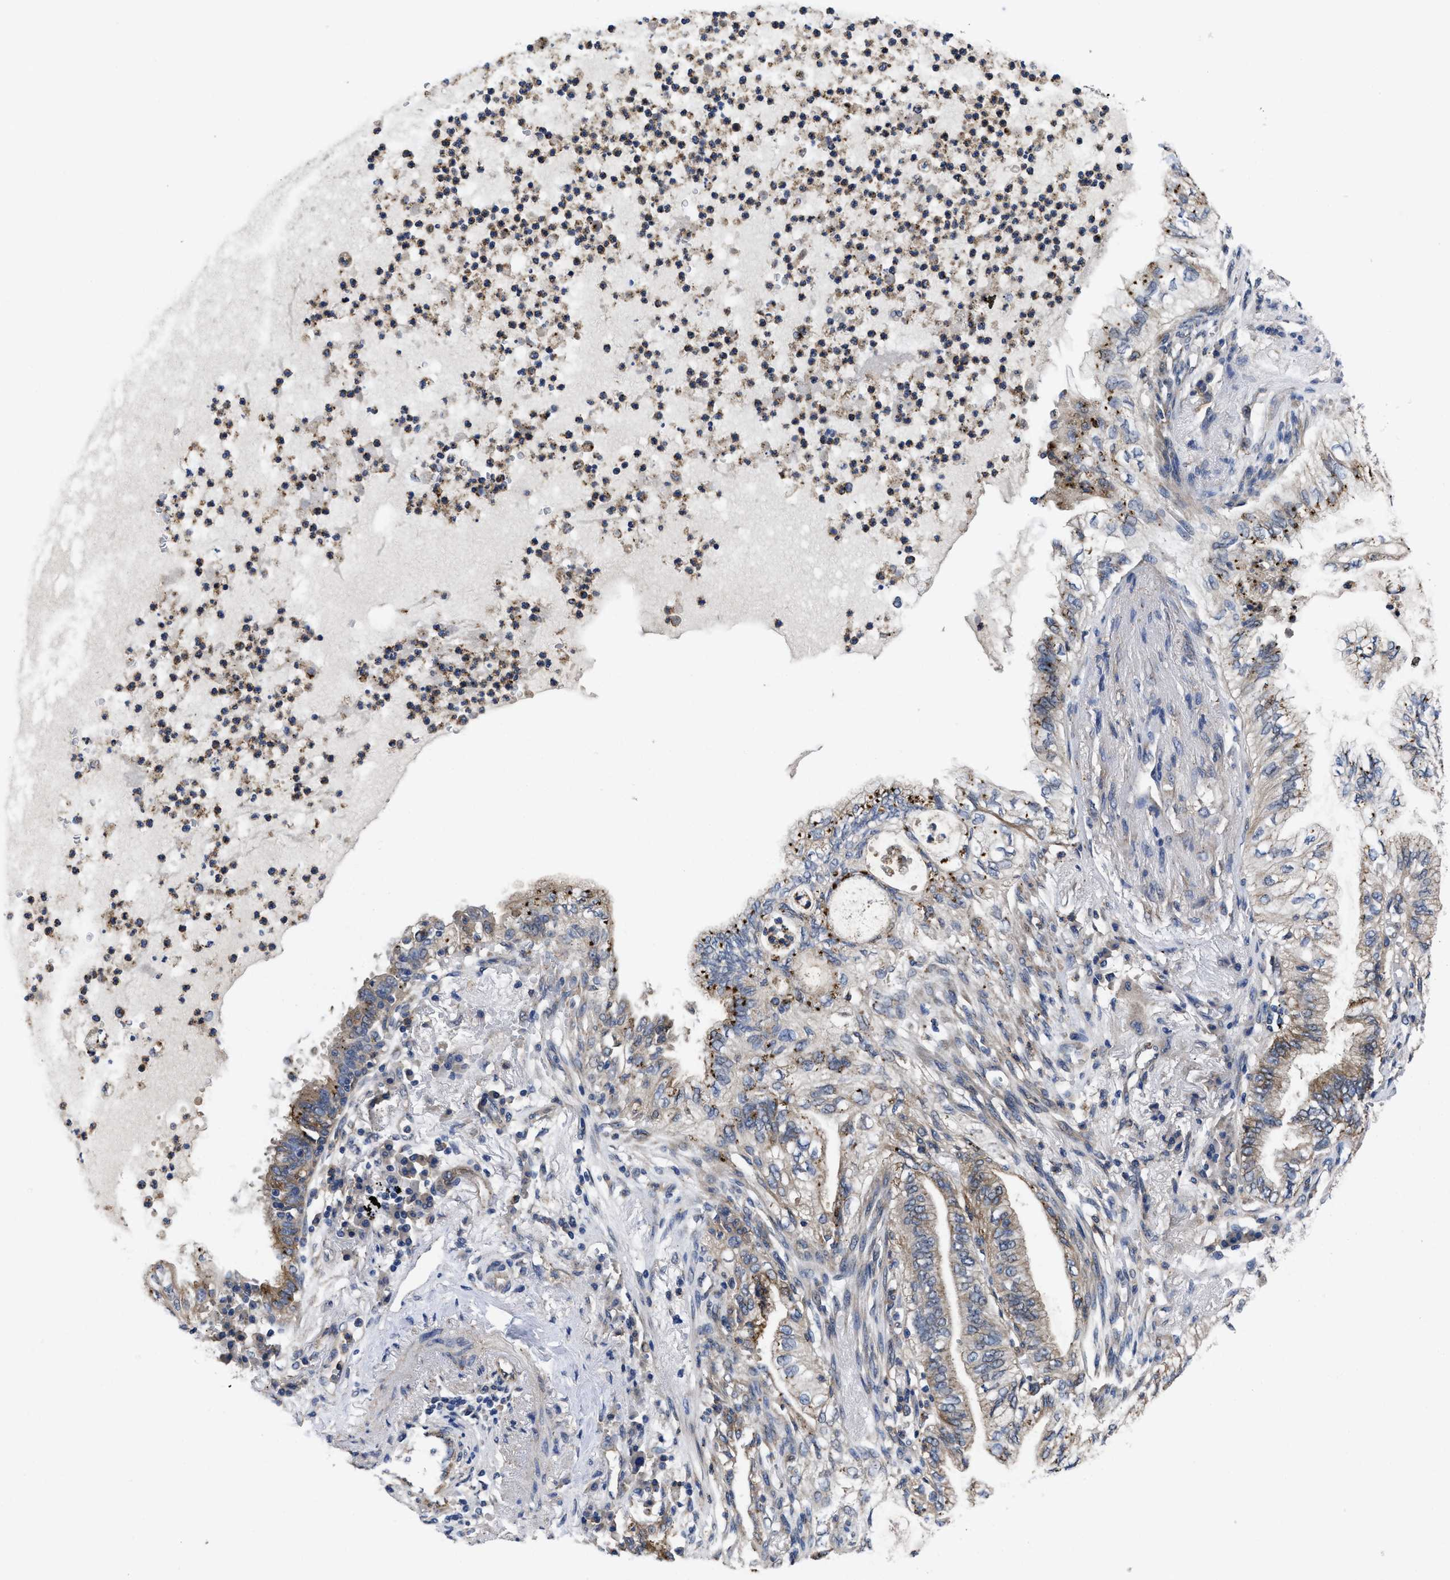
{"staining": {"intensity": "moderate", "quantity": "25%-75%", "location": "cytoplasmic/membranous"}, "tissue": "lung cancer", "cell_type": "Tumor cells", "image_type": "cancer", "snomed": [{"axis": "morphology", "description": "Normal tissue, NOS"}, {"axis": "morphology", "description": "Adenocarcinoma, NOS"}, {"axis": "topography", "description": "Bronchus"}, {"axis": "topography", "description": "Lung"}], "caption": "Protein staining demonstrates moderate cytoplasmic/membranous expression in approximately 25%-75% of tumor cells in lung cancer.", "gene": "PKD2", "patient": {"sex": "female", "age": 70}}